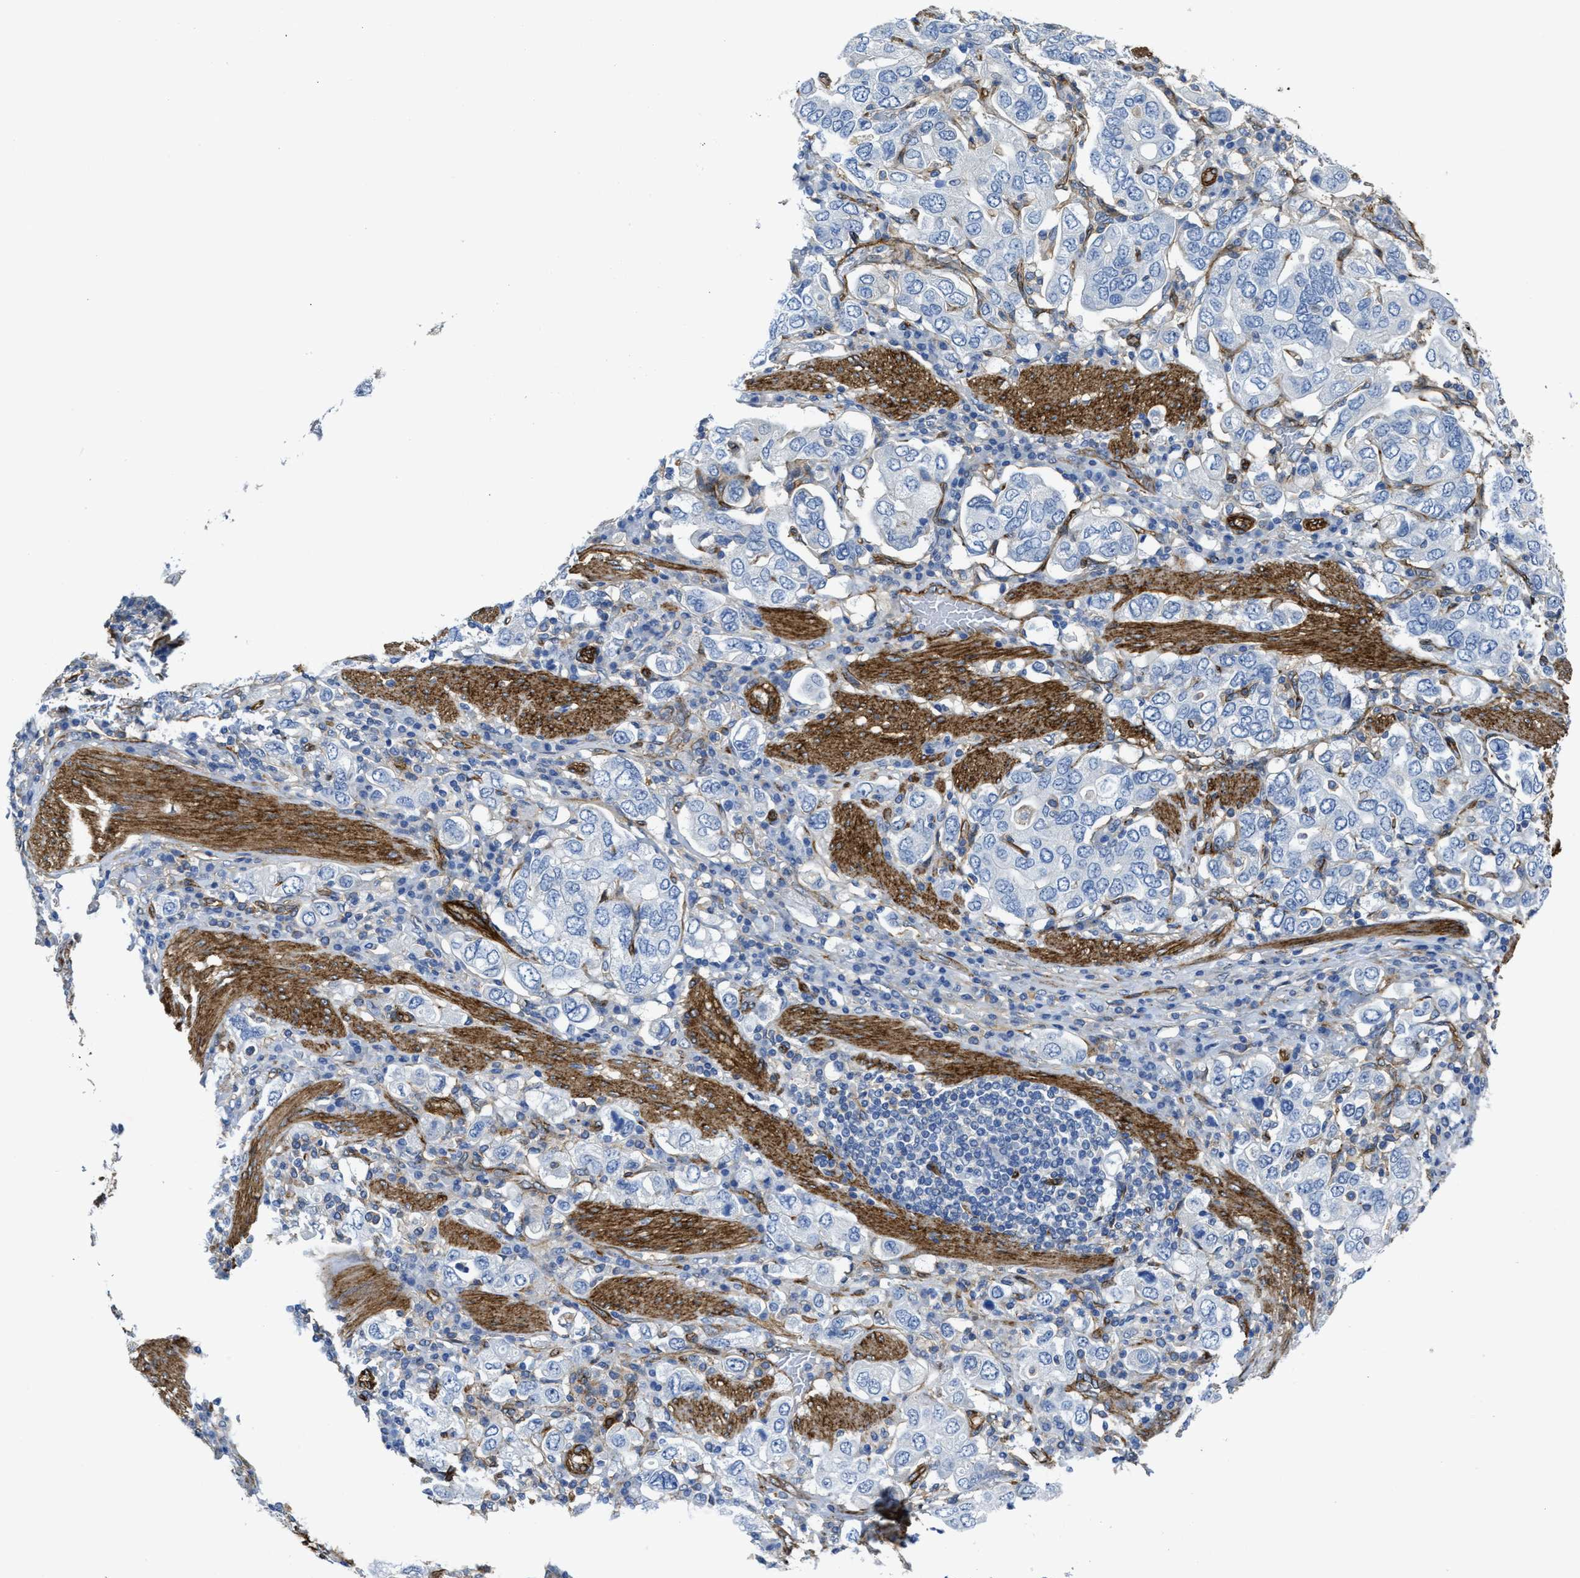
{"staining": {"intensity": "negative", "quantity": "none", "location": "none"}, "tissue": "stomach cancer", "cell_type": "Tumor cells", "image_type": "cancer", "snomed": [{"axis": "morphology", "description": "Adenocarcinoma, NOS"}, {"axis": "topography", "description": "Stomach, upper"}], "caption": "A photomicrograph of human stomach cancer is negative for staining in tumor cells. (DAB (3,3'-diaminobenzidine) immunohistochemistry, high magnification).", "gene": "NAB1", "patient": {"sex": "male", "age": 62}}